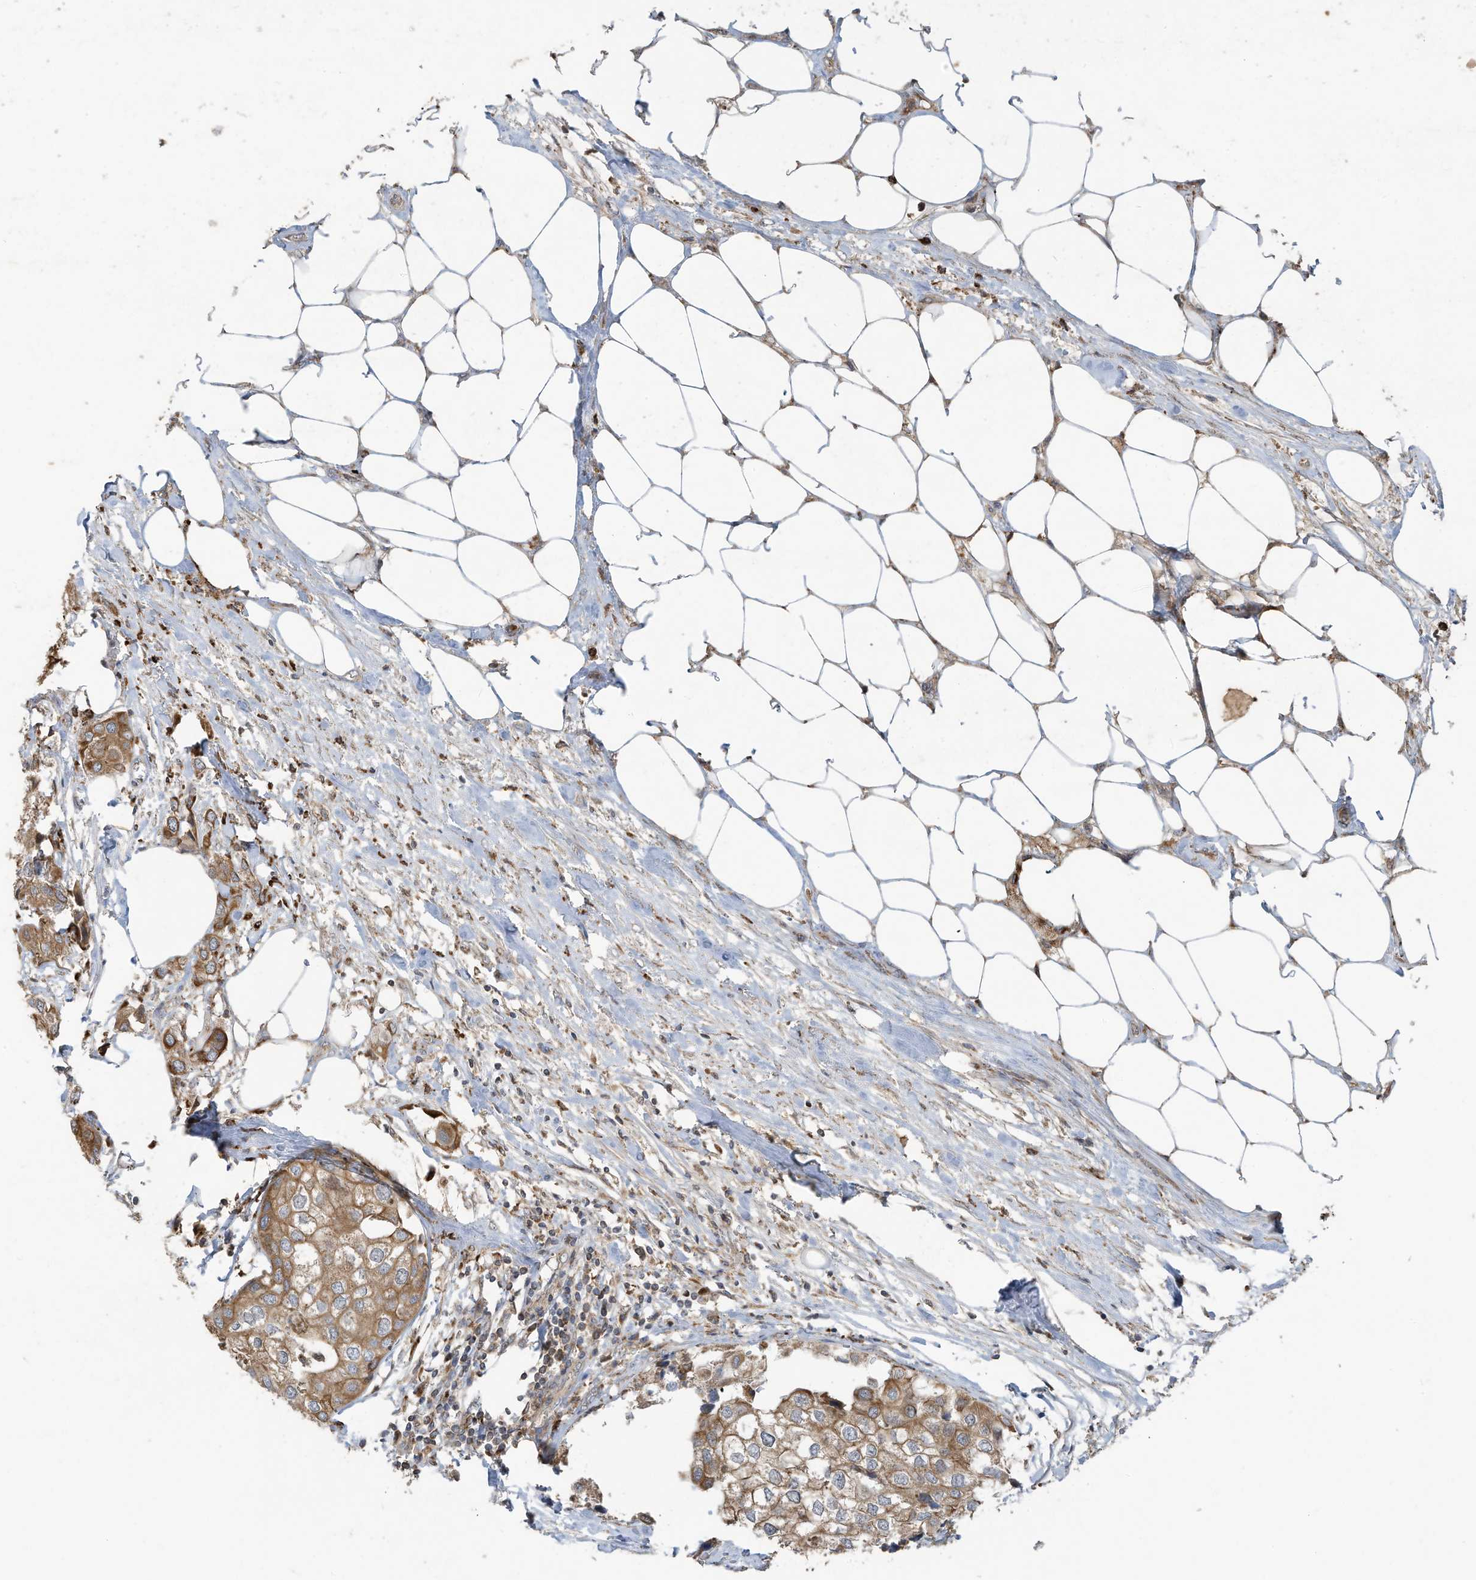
{"staining": {"intensity": "moderate", "quantity": ">75%", "location": "cytoplasmic/membranous"}, "tissue": "urothelial cancer", "cell_type": "Tumor cells", "image_type": "cancer", "snomed": [{"axis": "morphology", "description": "Urothelial carcinoma, High grade"}, {"axis": "topography", "description": "Urinary bladder"}], "caption": "Moderate cytoplasmic/membranous protein positivity is identified in about >75% of tumor cells in urothelial cancer. (DAB (3,3'-diaminobenzidine) IHC with brightfield microscopy, high magnification).", "gene": "C2orf74", "patient": {"sex": "male", "age": 64}}